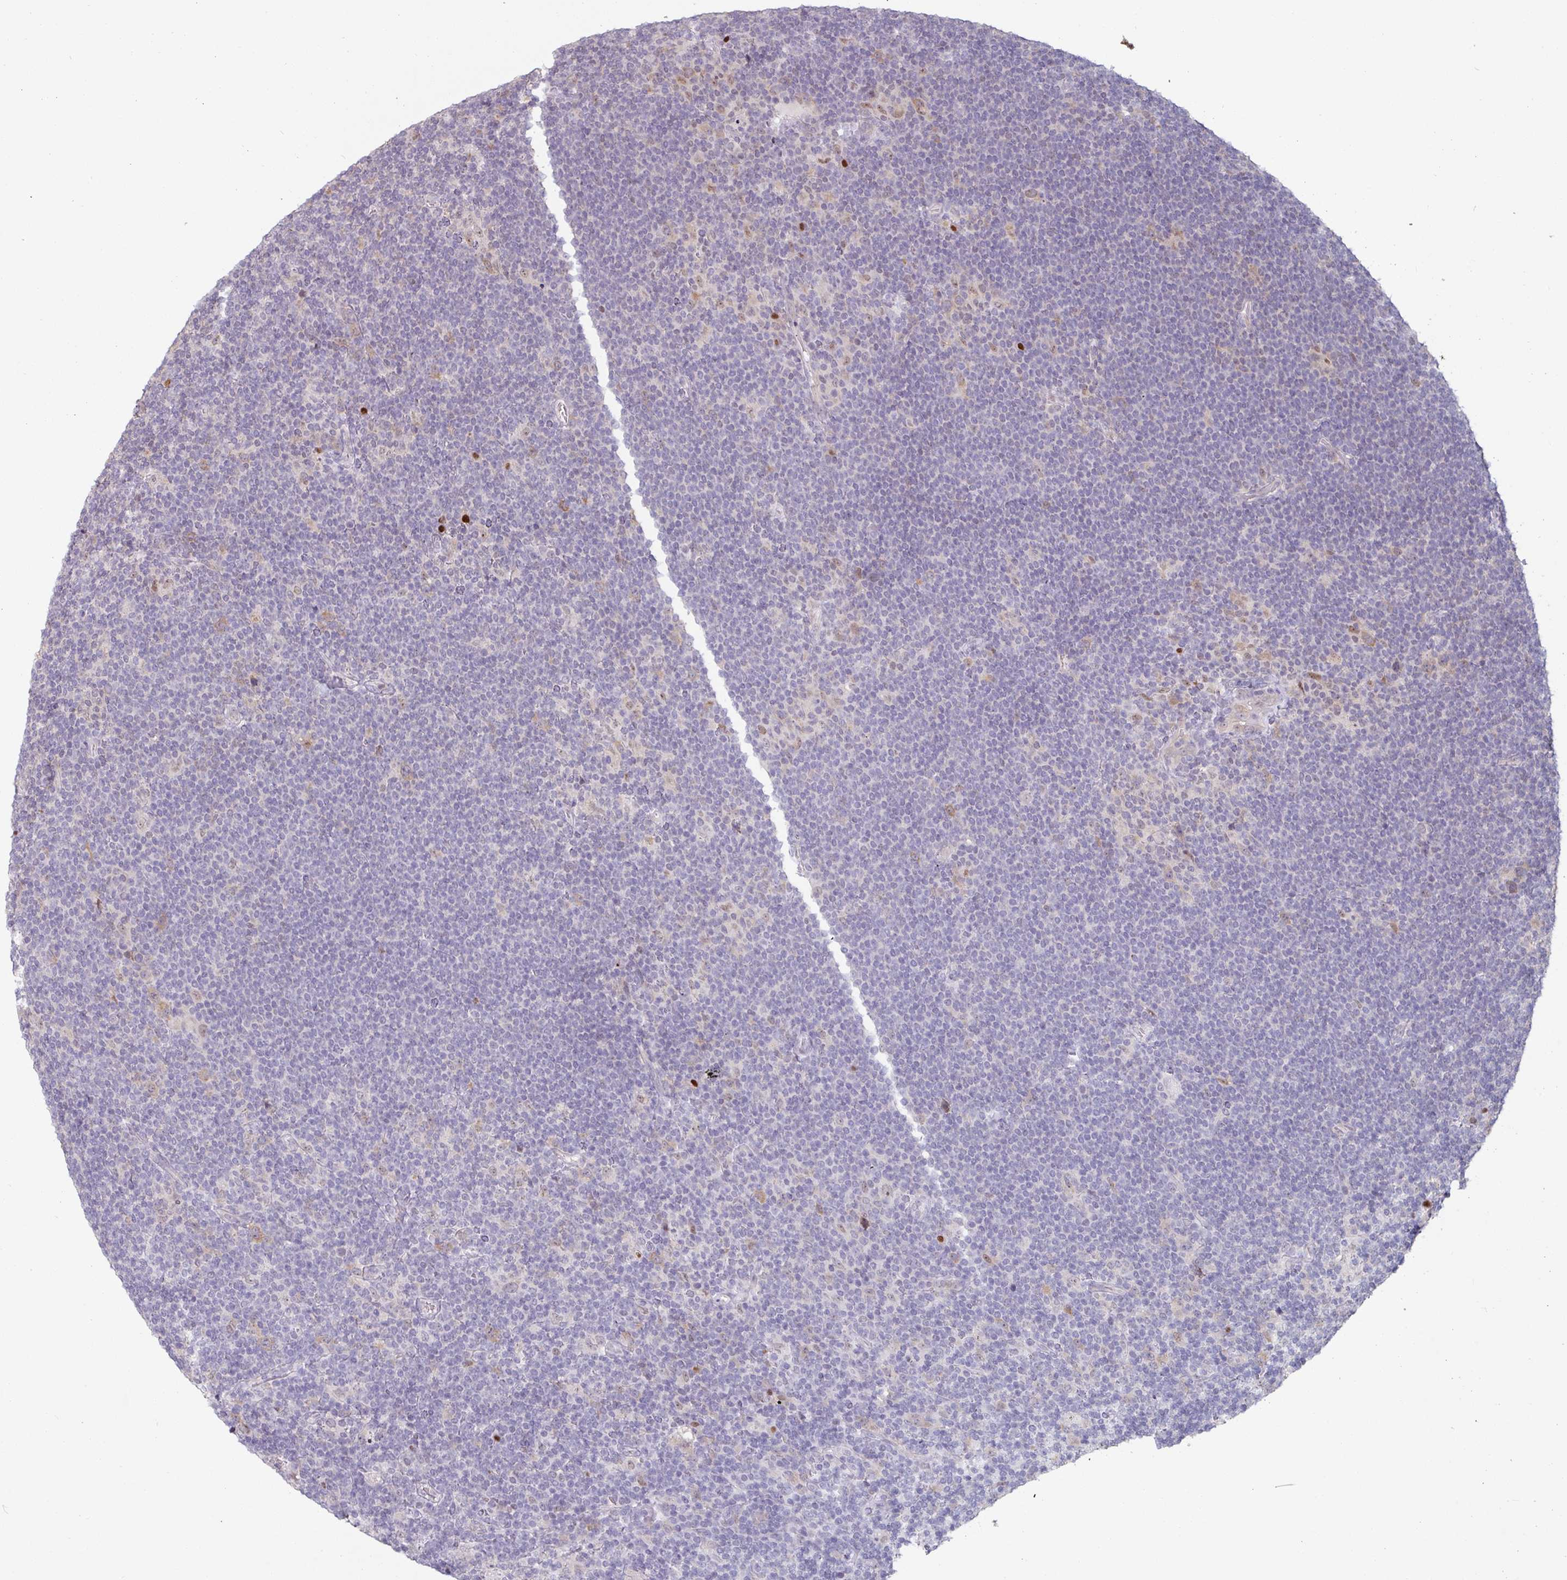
{"staining": {"intensity": "weak", "quantity": "25%-75%", "location": "cytoplasmic/membranous"}, "tissue": "lymphoma", "cell_type": "Tumor cells", "image_type": "cancer", "snomed": [{"axis": "morphology", "description": "Hodgkin's disease, NOS"}, {"axis": "topography", "description": "Lymph node"}], "caption": "Immunohistochemical staining of human lymphoma demonstrates weak cytoplasmic/membranous protein expression in about 25%-75% of tumor cells.", "gene": "ZBTB6", "patient": {"sex": "female", "age": 57}}